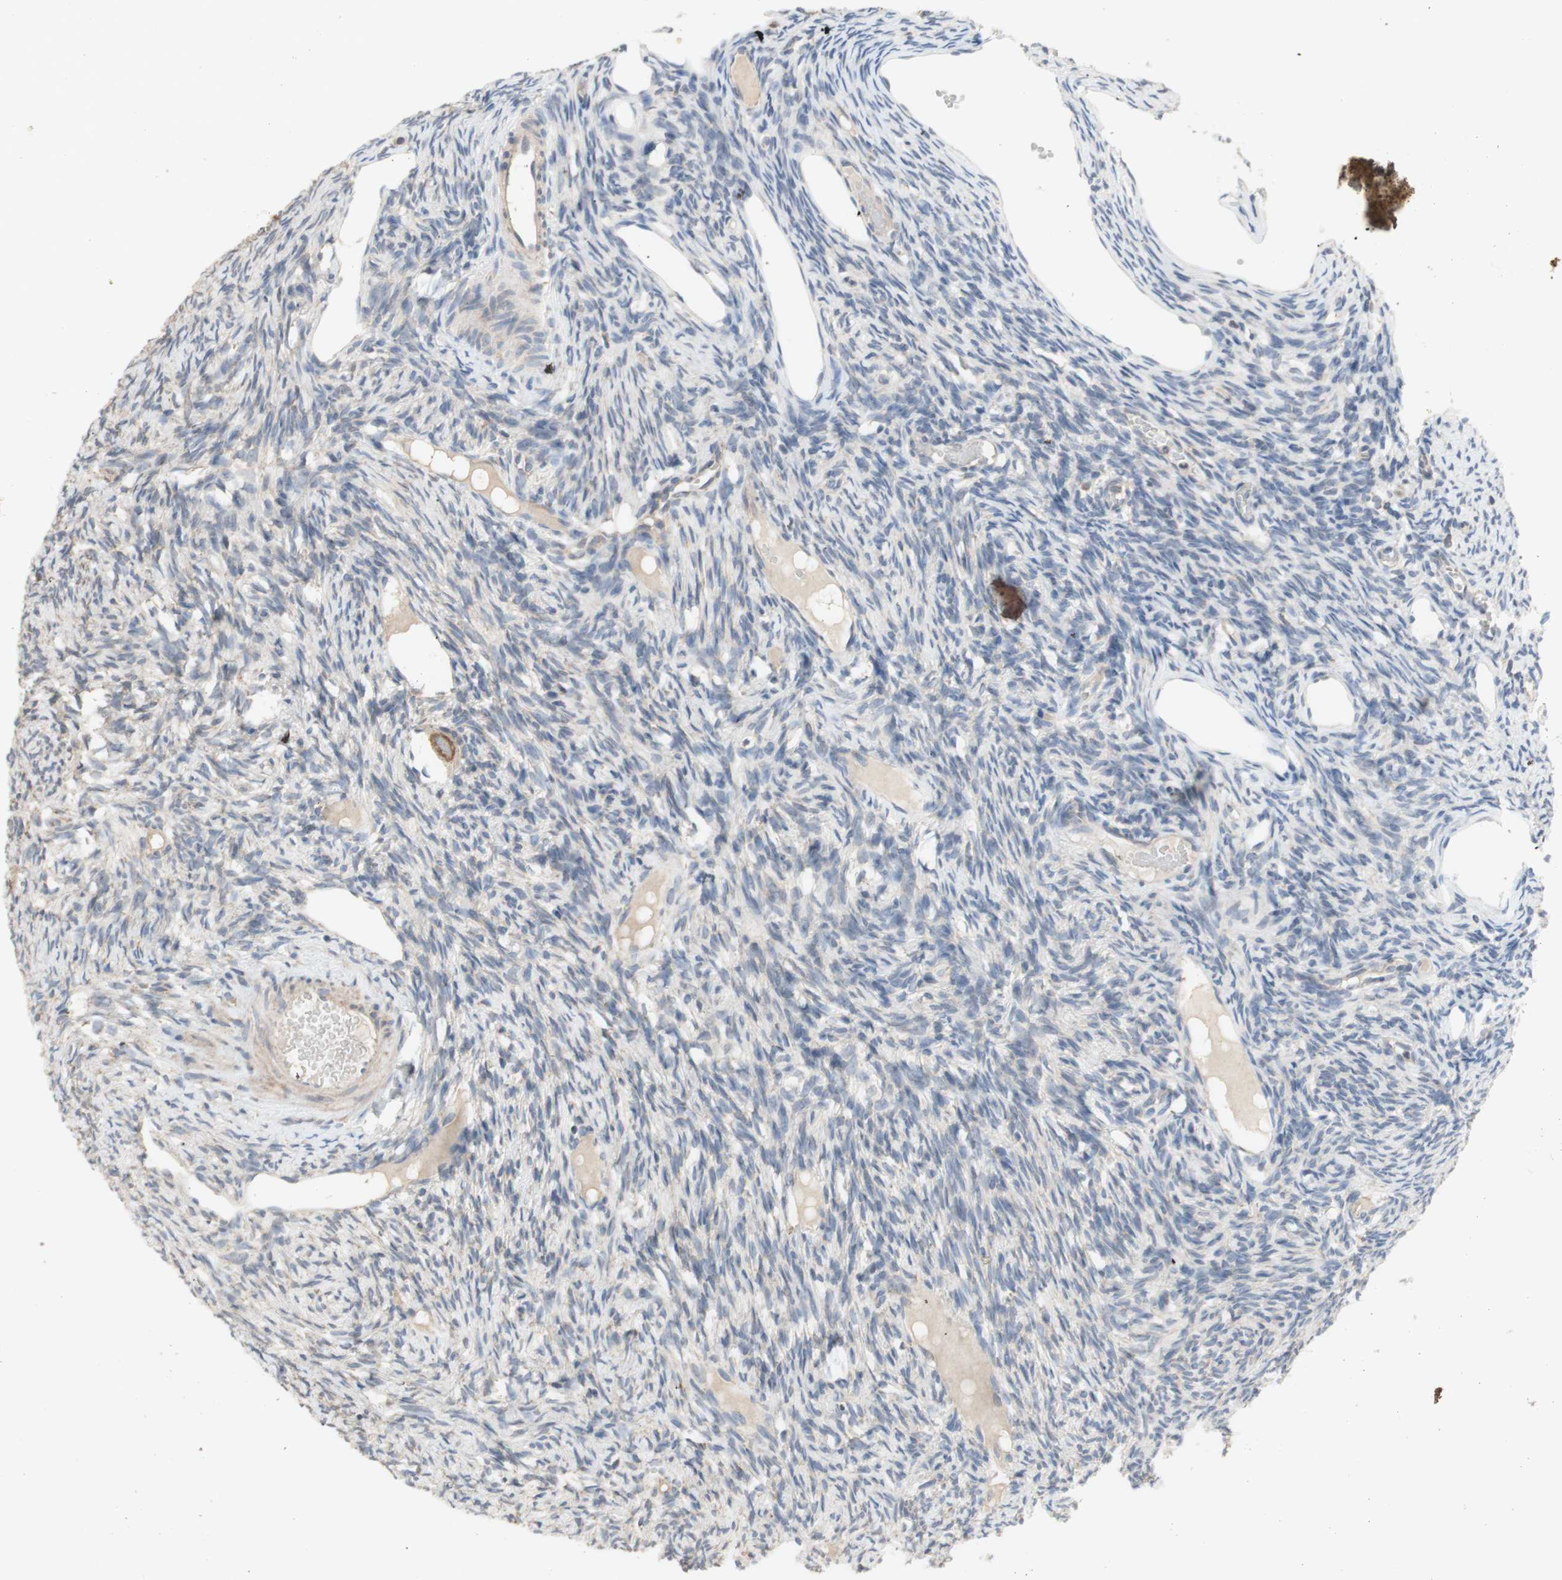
{"staining": {"intensity": "moderate", "quantity": ">75%", "location": "cytoplasmic/membranous"}, "tissue": "ovary", "cell_type": "Follicle cells", "image_type": "normal", "snomed": [{"axis": "morphology", "description": "Normal tissue, NOS"}, {"axis": "topography", "description": "Ovary"}], "caption": "Immunohistochemistry (IHC) (DAB (3,3'-diaminobenzidine)) staining of normal ovary demonstrates moderate cytoplasmic/membranous protein positivity in about >75% of follicle cells. (Brightfield microscopy of DAB IHC at high magnification).", "gene": "PTGIS", "patient": {"sex": "female", "age": 33}}